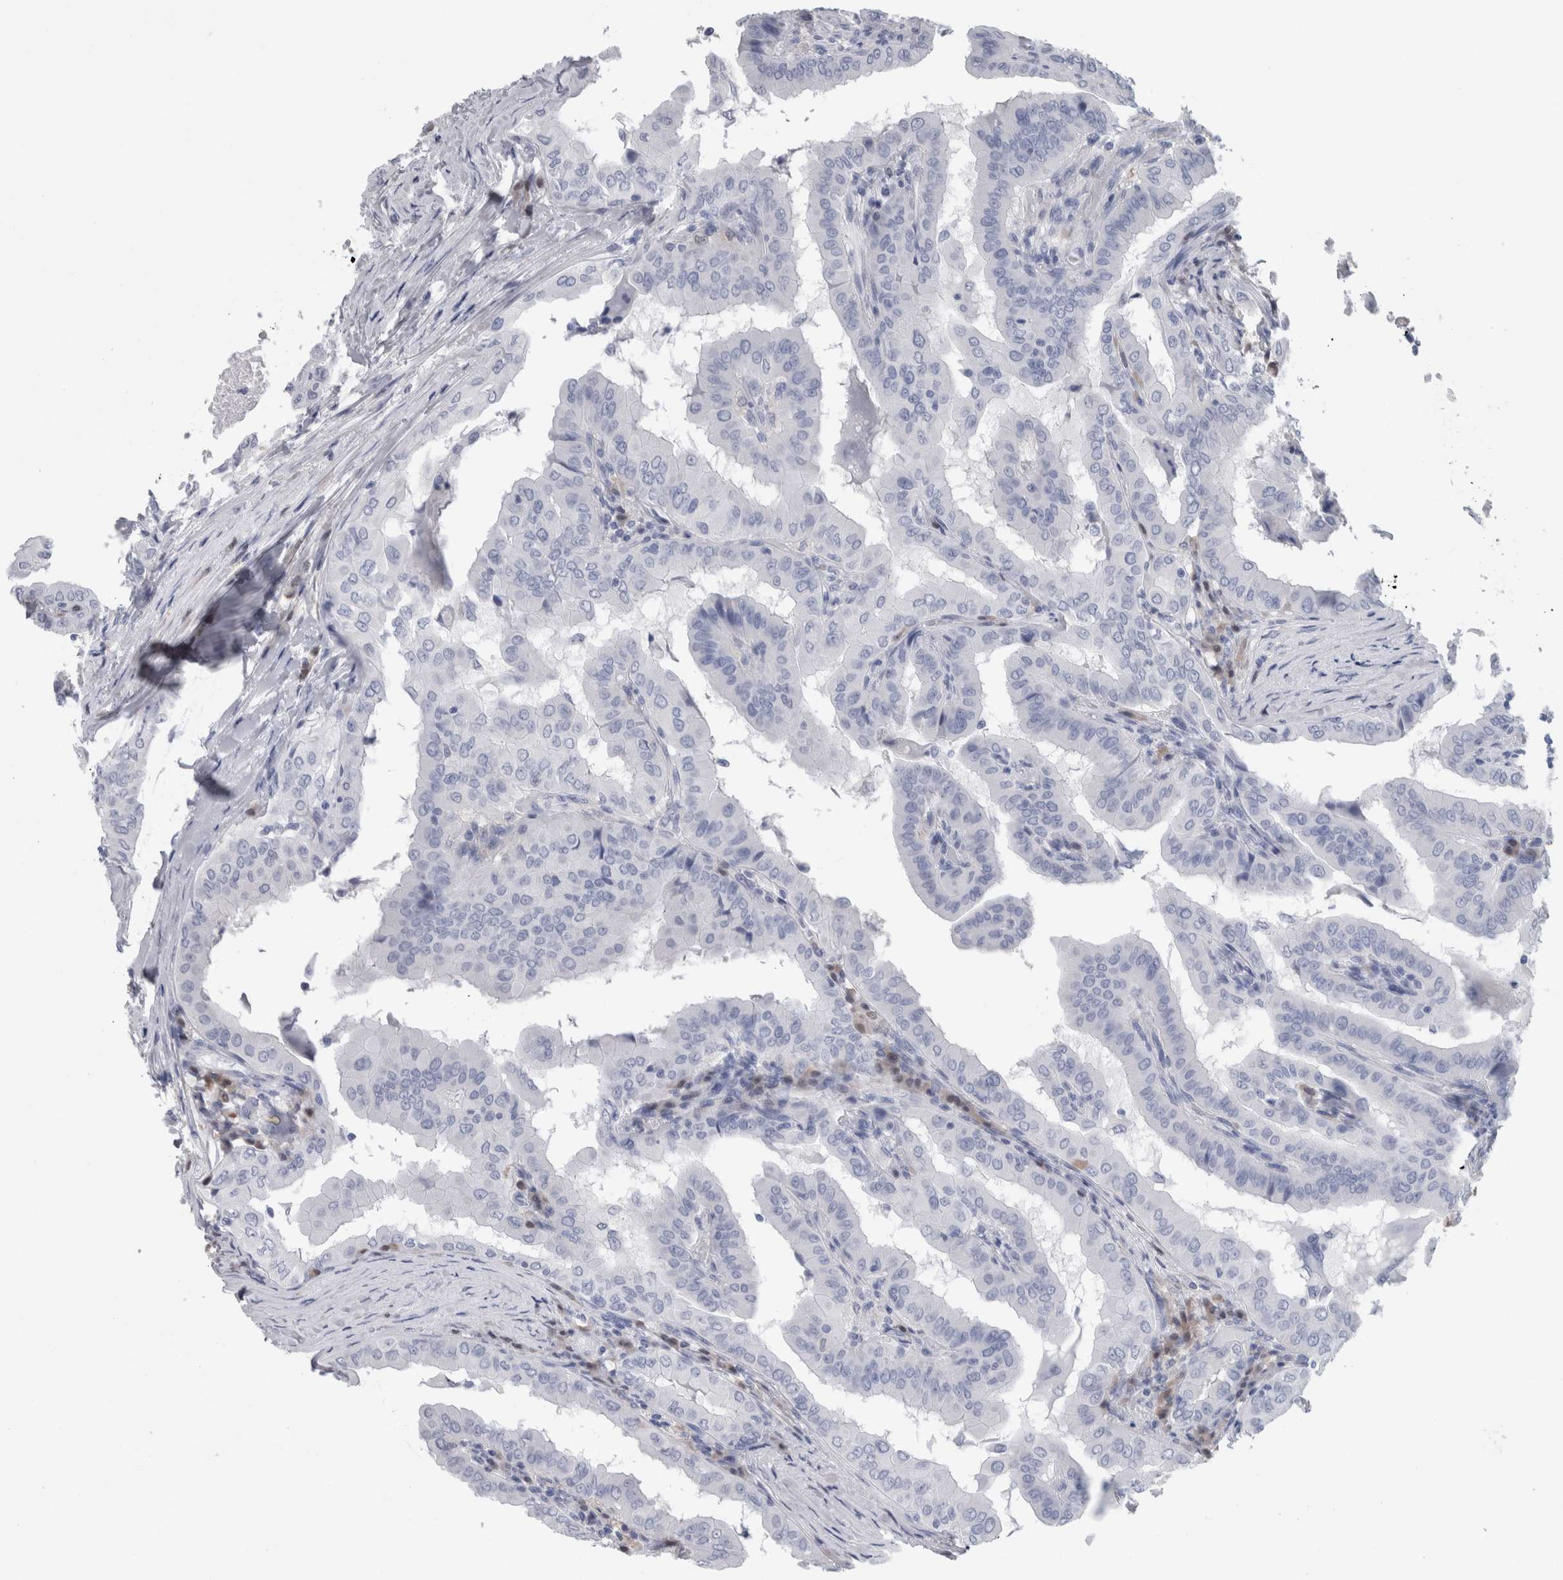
{"staining": {"intensity": "negative", "quantity": "none", "location": "none"}, "tissue": "thyroid cancer", "cell_type": "Tumor cells", "image_type": "cancer", "snomed": [{"axis": "morphology", "description": "Papillary adenocarcinoma, NOS"}, {"axis": "topography", "description": "Thyroid gland"}], "caption": "Tumor cells show no significant positivity in thyroid cancer (papillary adenocarcinoma).", "gene": "CA8", "patient": {"sex": "male", "age": 33}}